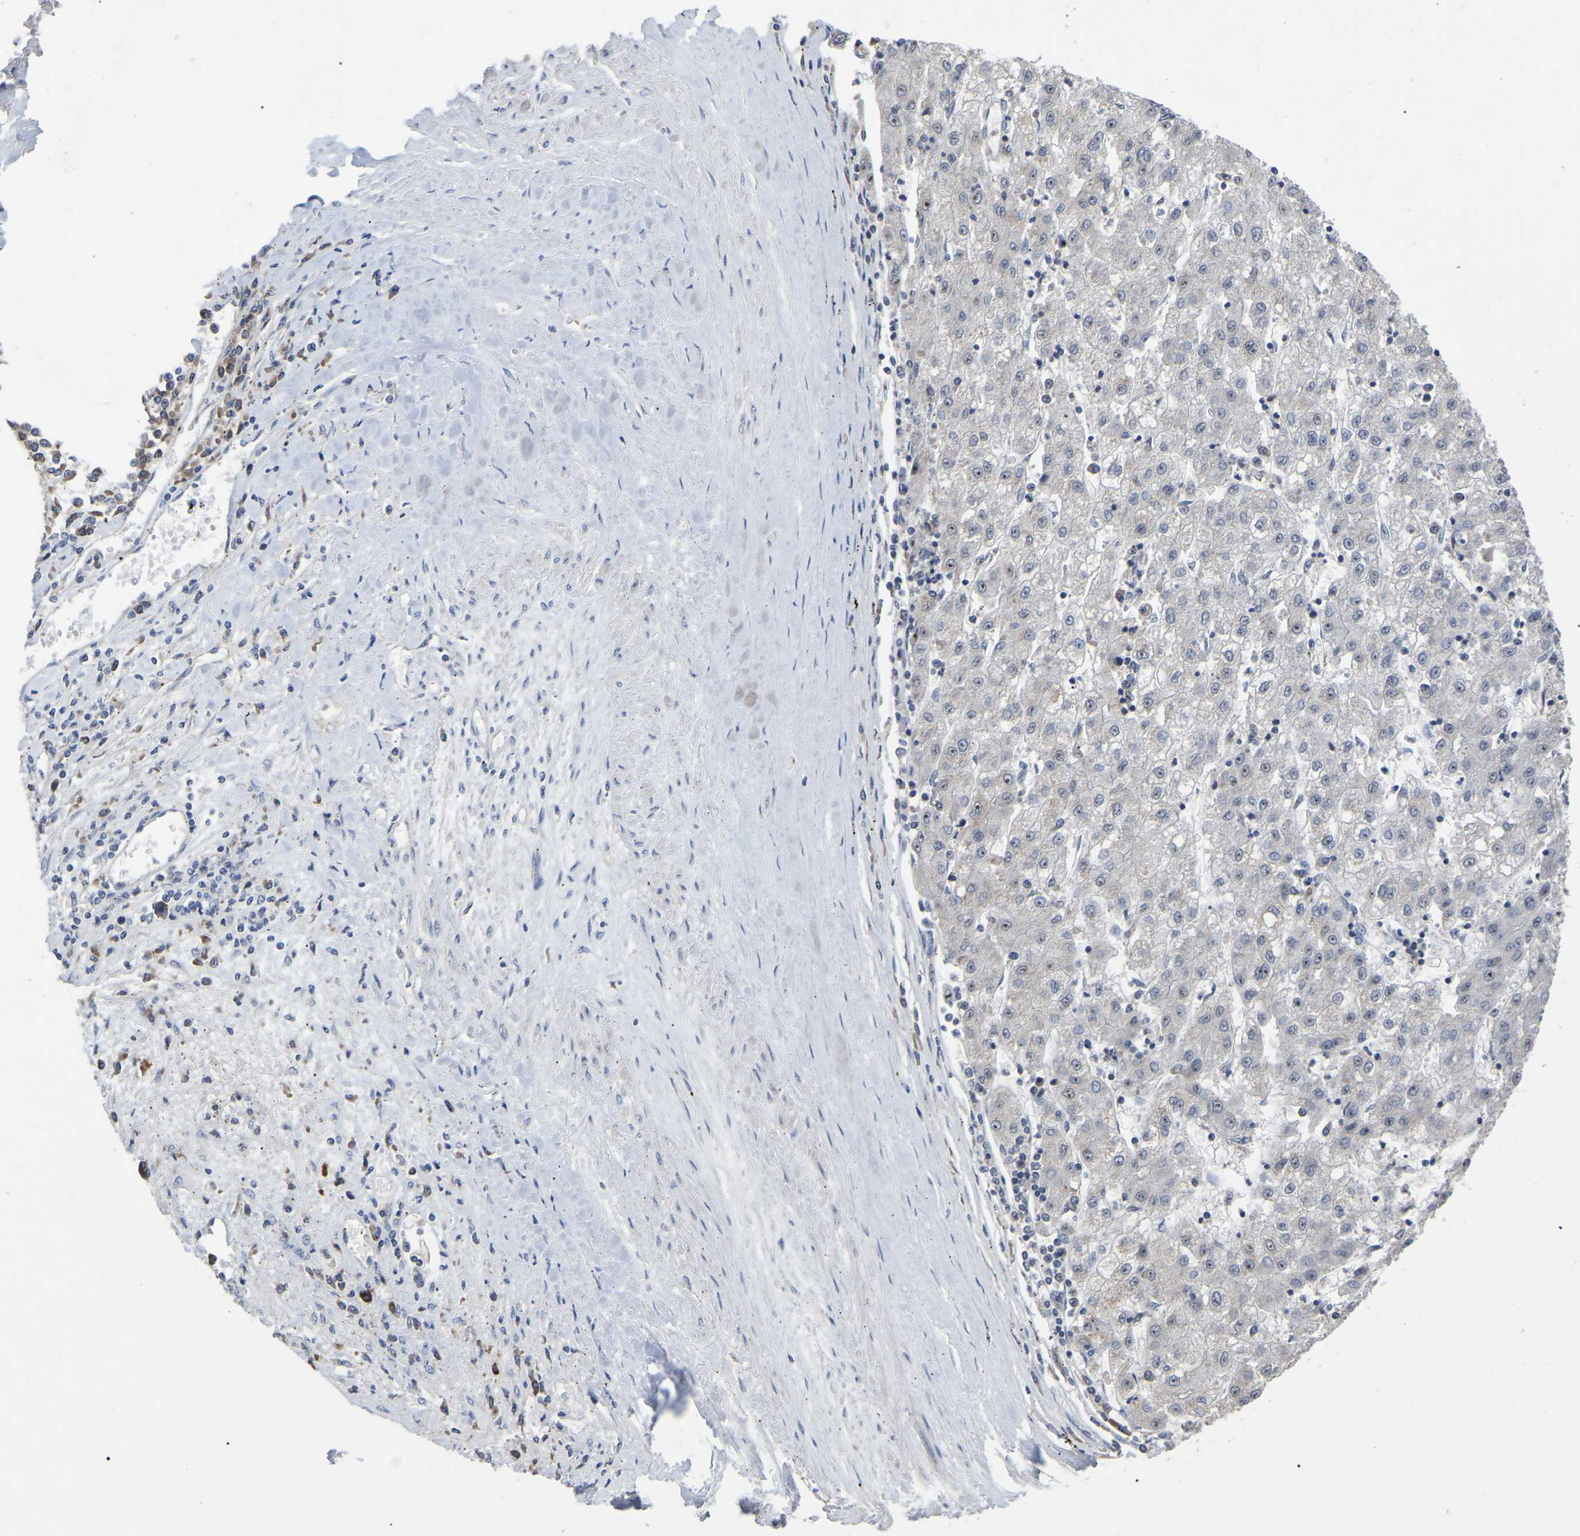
{"staining": {"intensity": "weak", "quantity": "<25%", "location": "nuclear"}, "tissue": "liver cancer", "cell_type": "Tumor cells", "image_type": "cancer", "snomed": [{"axis": "morphology", "description": "Carcinoma, Hepatocellular, NOS"}, {"axis": "topography", "description": "Liver"}], "caption": "Immunohistochemistry (IHC) micrograph of liver cancer stained for a protein (brown), which exhibits no staining in tumor cells.", "gene": "NOP53", "patient": {"sex": "male", "age": 72}}